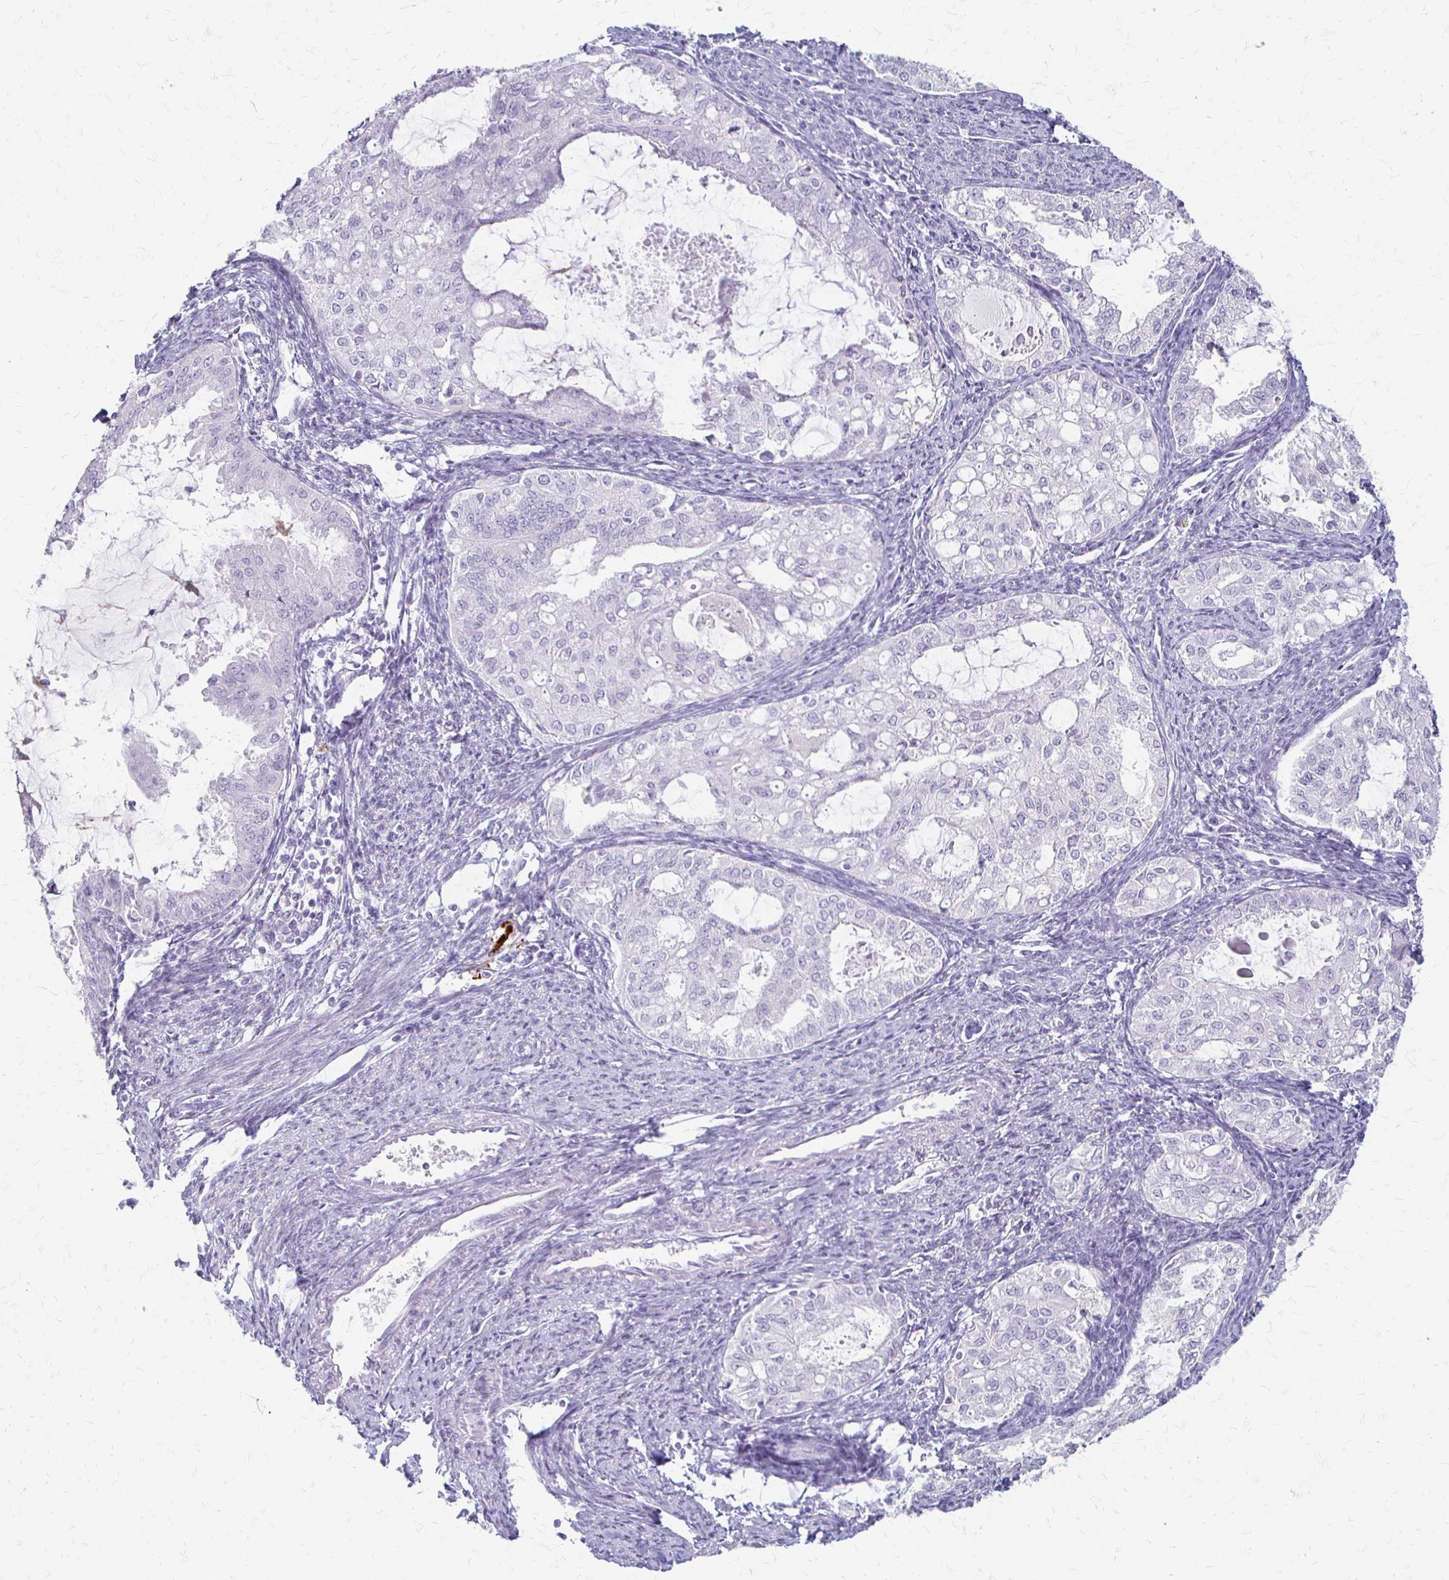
{"staining": {"intensity": "negative", "quantity": "none", "location": "none"}, "tissue": "endometrial cancer", "cell_type": "Tumor cells", "image_type": "cancer", "snomed": [{"axis": "morphology", "description": "Adenocarcinoma, NOS"}, {"axis": "topography", "description": "Endometrium"}], "caption": "Endometrial cancer (adenocarcinoma) was stained to show a protein in brown. There is no significant positivity in tumor cells.", "gene": "ACP5", "patient": {"sex": "female", "age": 70}}